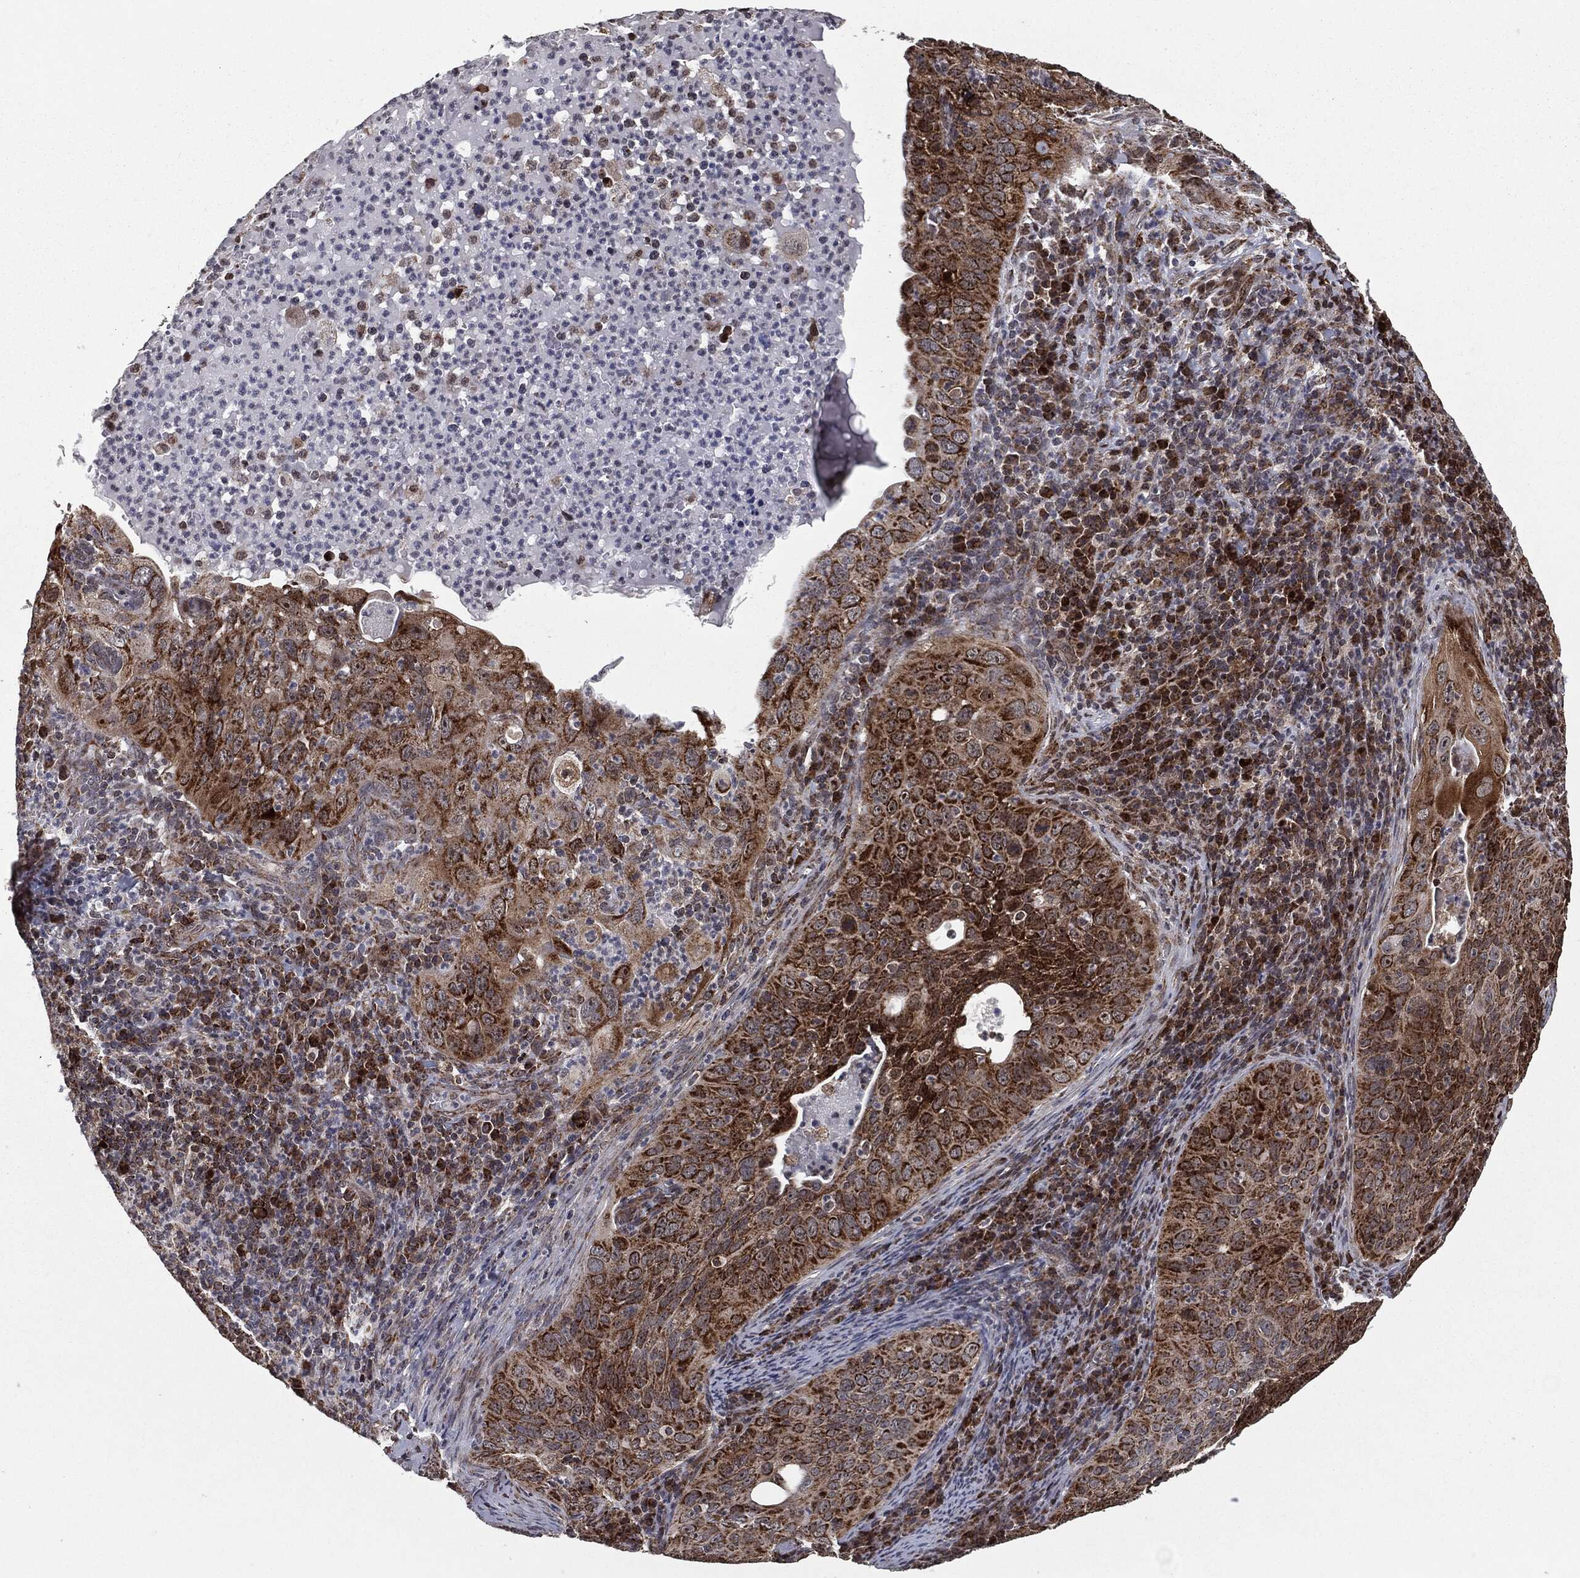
{"staining": {"intensity": "strong", "quantity": ">75%", "location": "cytoplasmic/membranous"}, "tissue": "cervical cancer", "cell_type": "Tumor cells", "image_type": "cancer", "snomed": [{"axis": "morphology", "description": "Squamous cell carcinoma, NOS"}, {"axis": "topography", "description": "Cervix"}], "caption": "Brown immunohistochemical staining in cervical cancer reveals strong cytoplasmic/membranous staining in about >75% of tumor cells. (DAB (3,3'-diaminobenzidine) = brown stain, brightfield microscopy at high magnification).", "gene": "CHCHD2", "patient": {"sex": "female", "age": 26}}